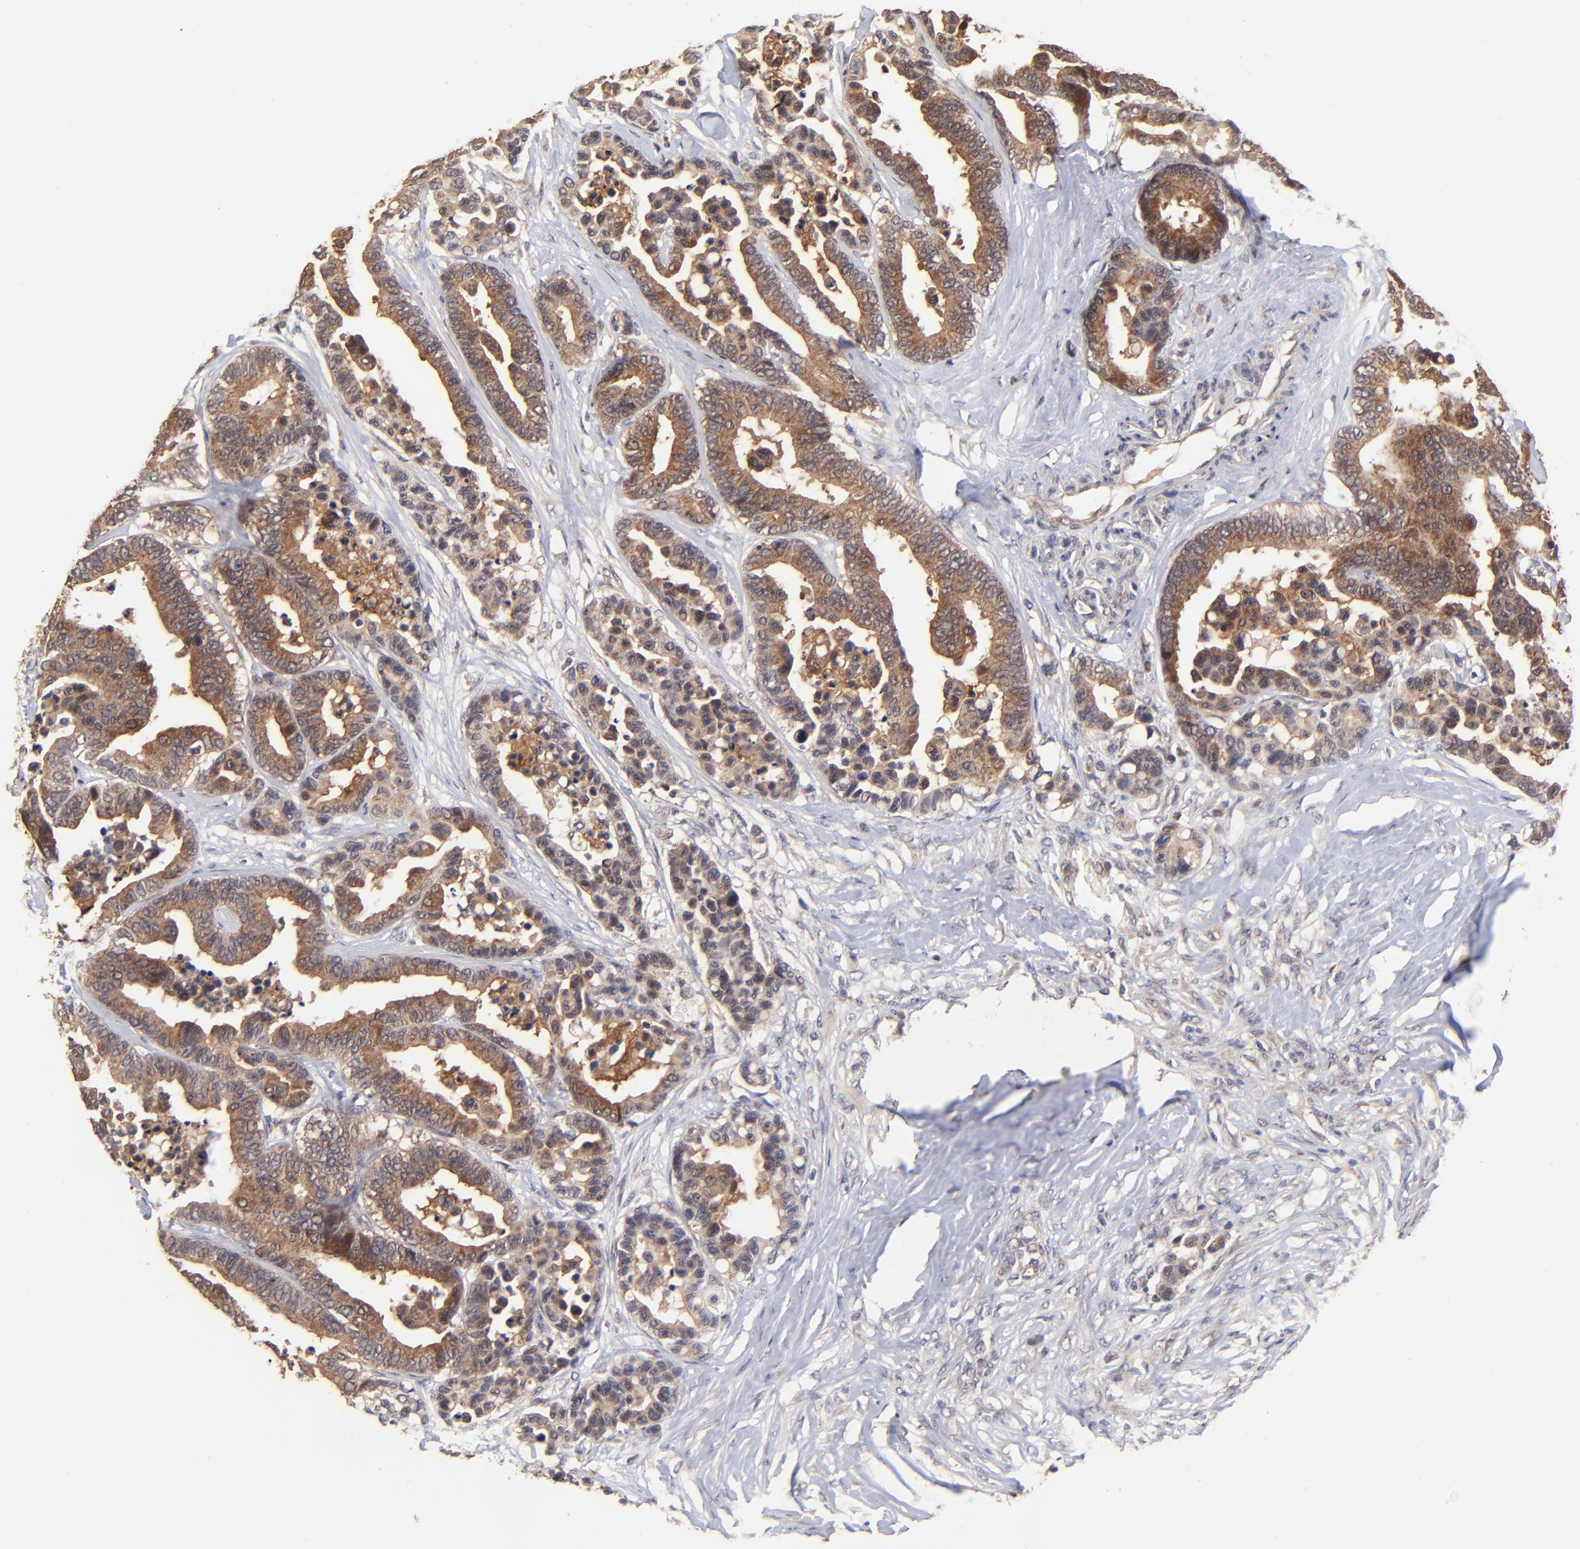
{"staining": {"intensity": "moderate", "quantity": ">75%", "location": "cytoplasmic/membranous"}, "tissue": "colorectal cancer", "cell_type": "Tumor cells", "image_type": "cancer", "snomed": [{"axis": "morphology", "description": "Adenocarcinoma, NOS"}, {"axis": "topography", "description": "Colon"}], "caption": "A high-resolution micrograph shows immunohistochemistry (IHC) staining of adenocarcinoma (colorectal), which reveals moderate cytoplasmic/membranous positivity in about >75% of tumor cells.", "gene": "BAIAP2L2", "patient": {"sex": "male", "age": 82}}